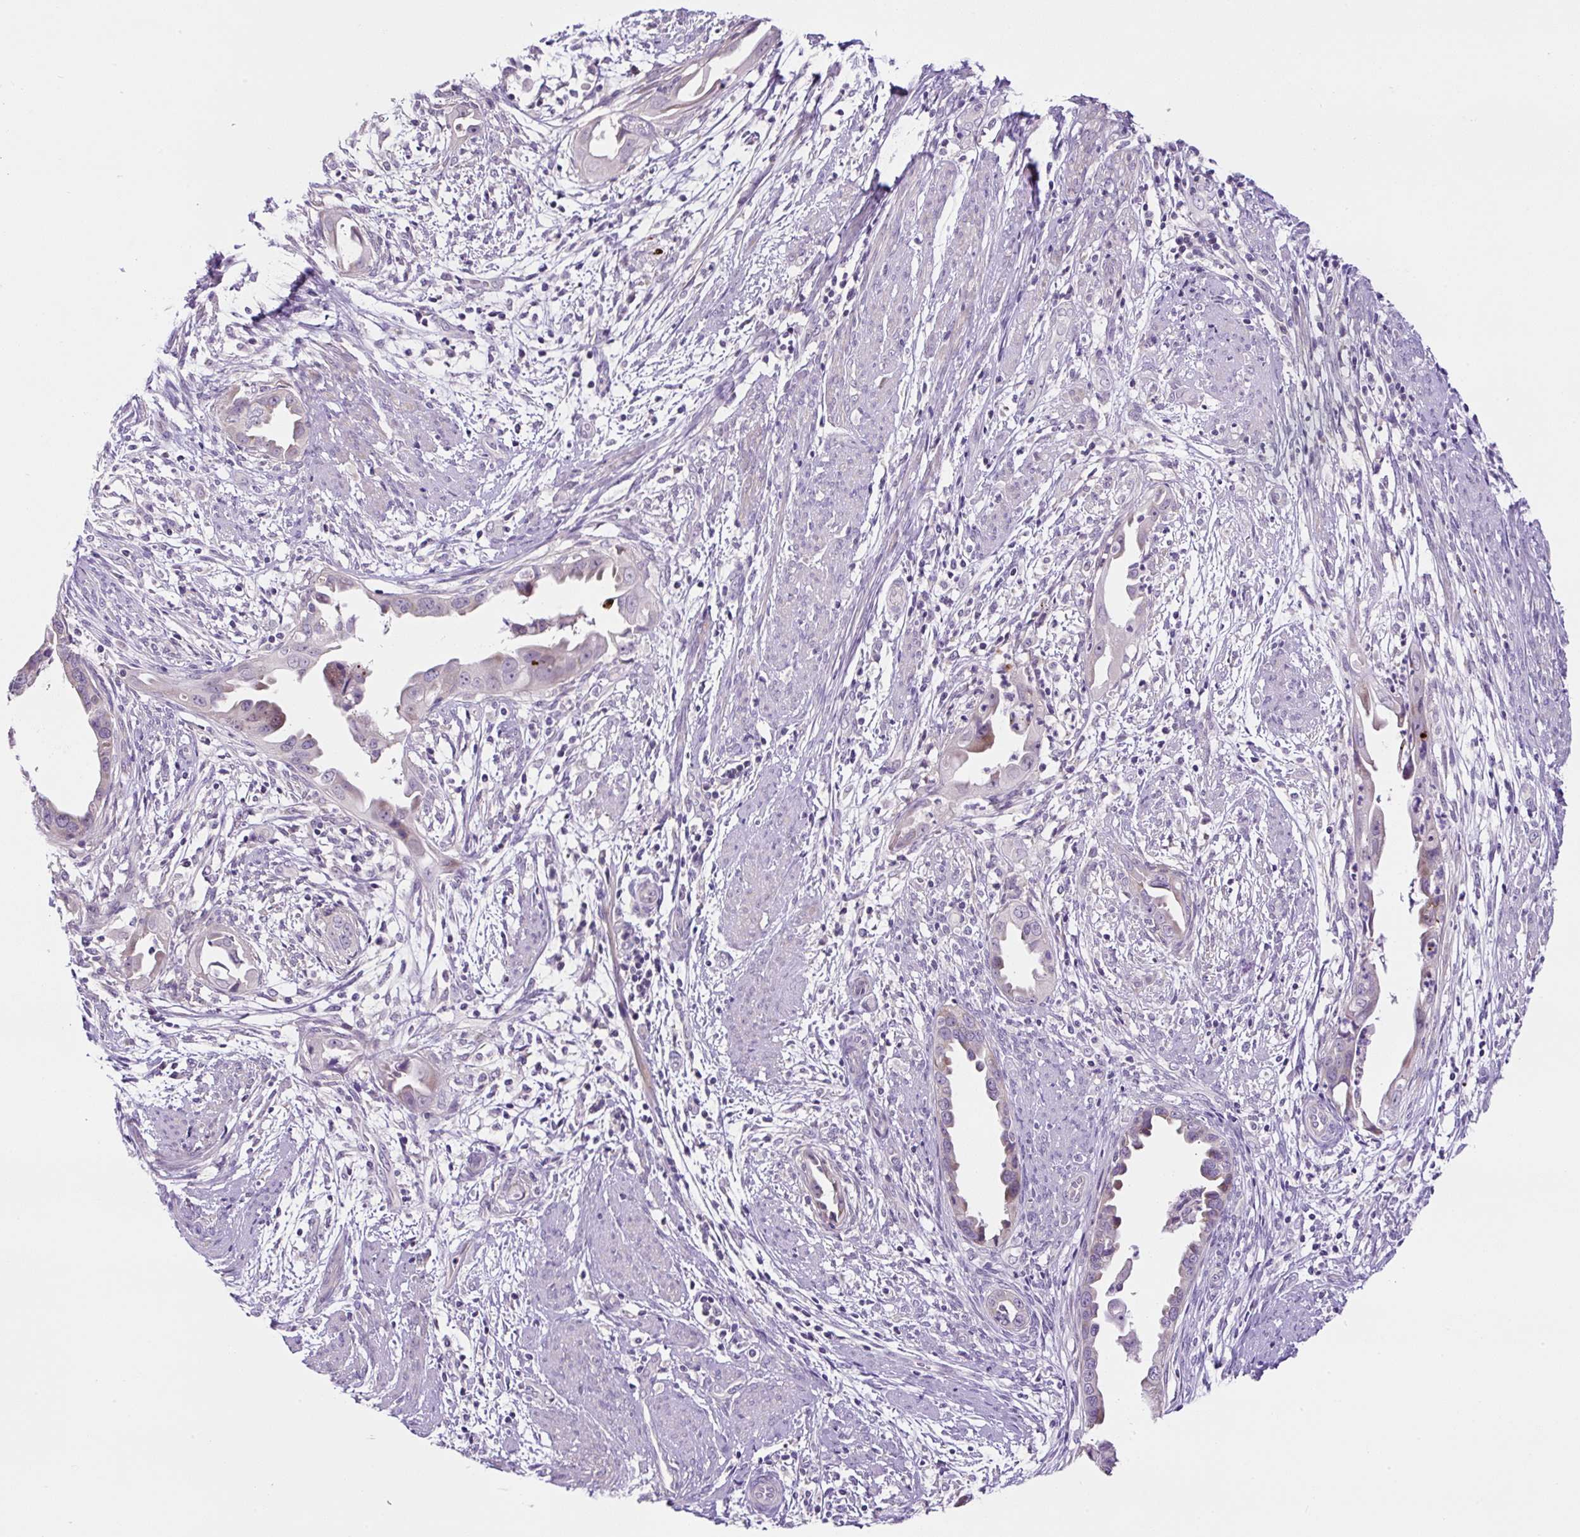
{"staining": {"intensity": "weak", "quantity": "<25%", "location": "cytoplasmic/membranous"}, "tissue": "endometrial cancer", "cell_type": "Tumor cells", "image_type": "cancer", "snomed": [{"axis": "morphology", "description": "Adenocarcinoma, NOS"}, {"axis": "topography", "description": "Endometrium"}], "caption": "A photomicrograph of human endometrial cancer (adenocarcinoma) is negative for staining in tumor cells. Brightfield microscopy of immunohistochemistry (IHC) stained with DAB (brown) and hematoxylin (blue), captured at high magnification.", "gene": "OGDHL", "patient": {"sex": "female", "age": 57}}